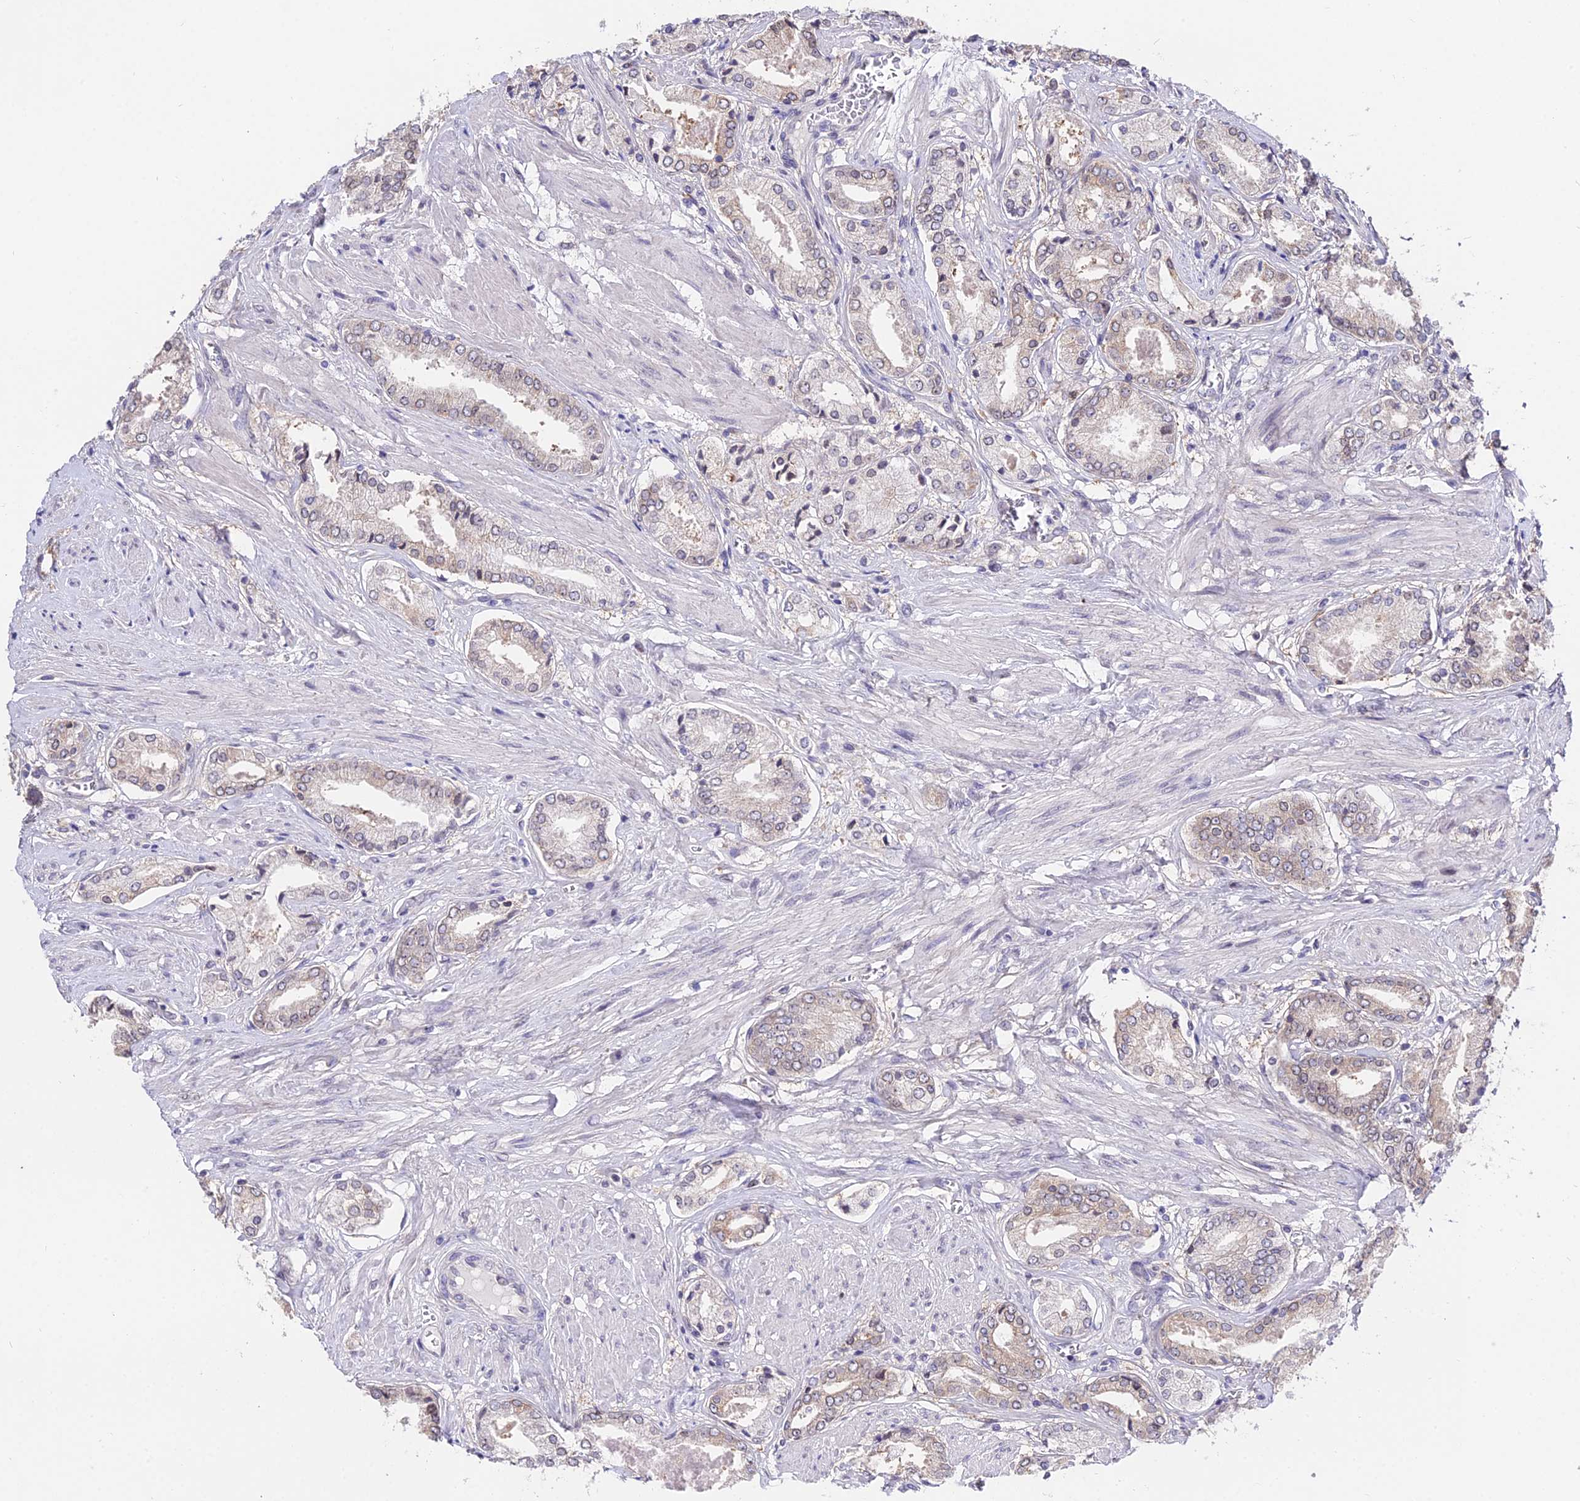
{"staining": {"intensity": "weak", "quantity": "<25%", "location": "cytoplasmic/membranous"}, "tissue": "prostate cancer", "cell_type": "Tumor cells", "image_type": "cancer", "snomed": [{"axis": "morphology", "description": "Adenocarcinoma, High grade"}, {"axis": "topography", "description": "Prostate and seminal vesicle, NOS"}], "caption": "The immunohistochemistry image has no significant expression in tumor cells of prostate cancer tissue.", "gene": "INPP4A", "patient": {"sex": "male", "age": 64}}